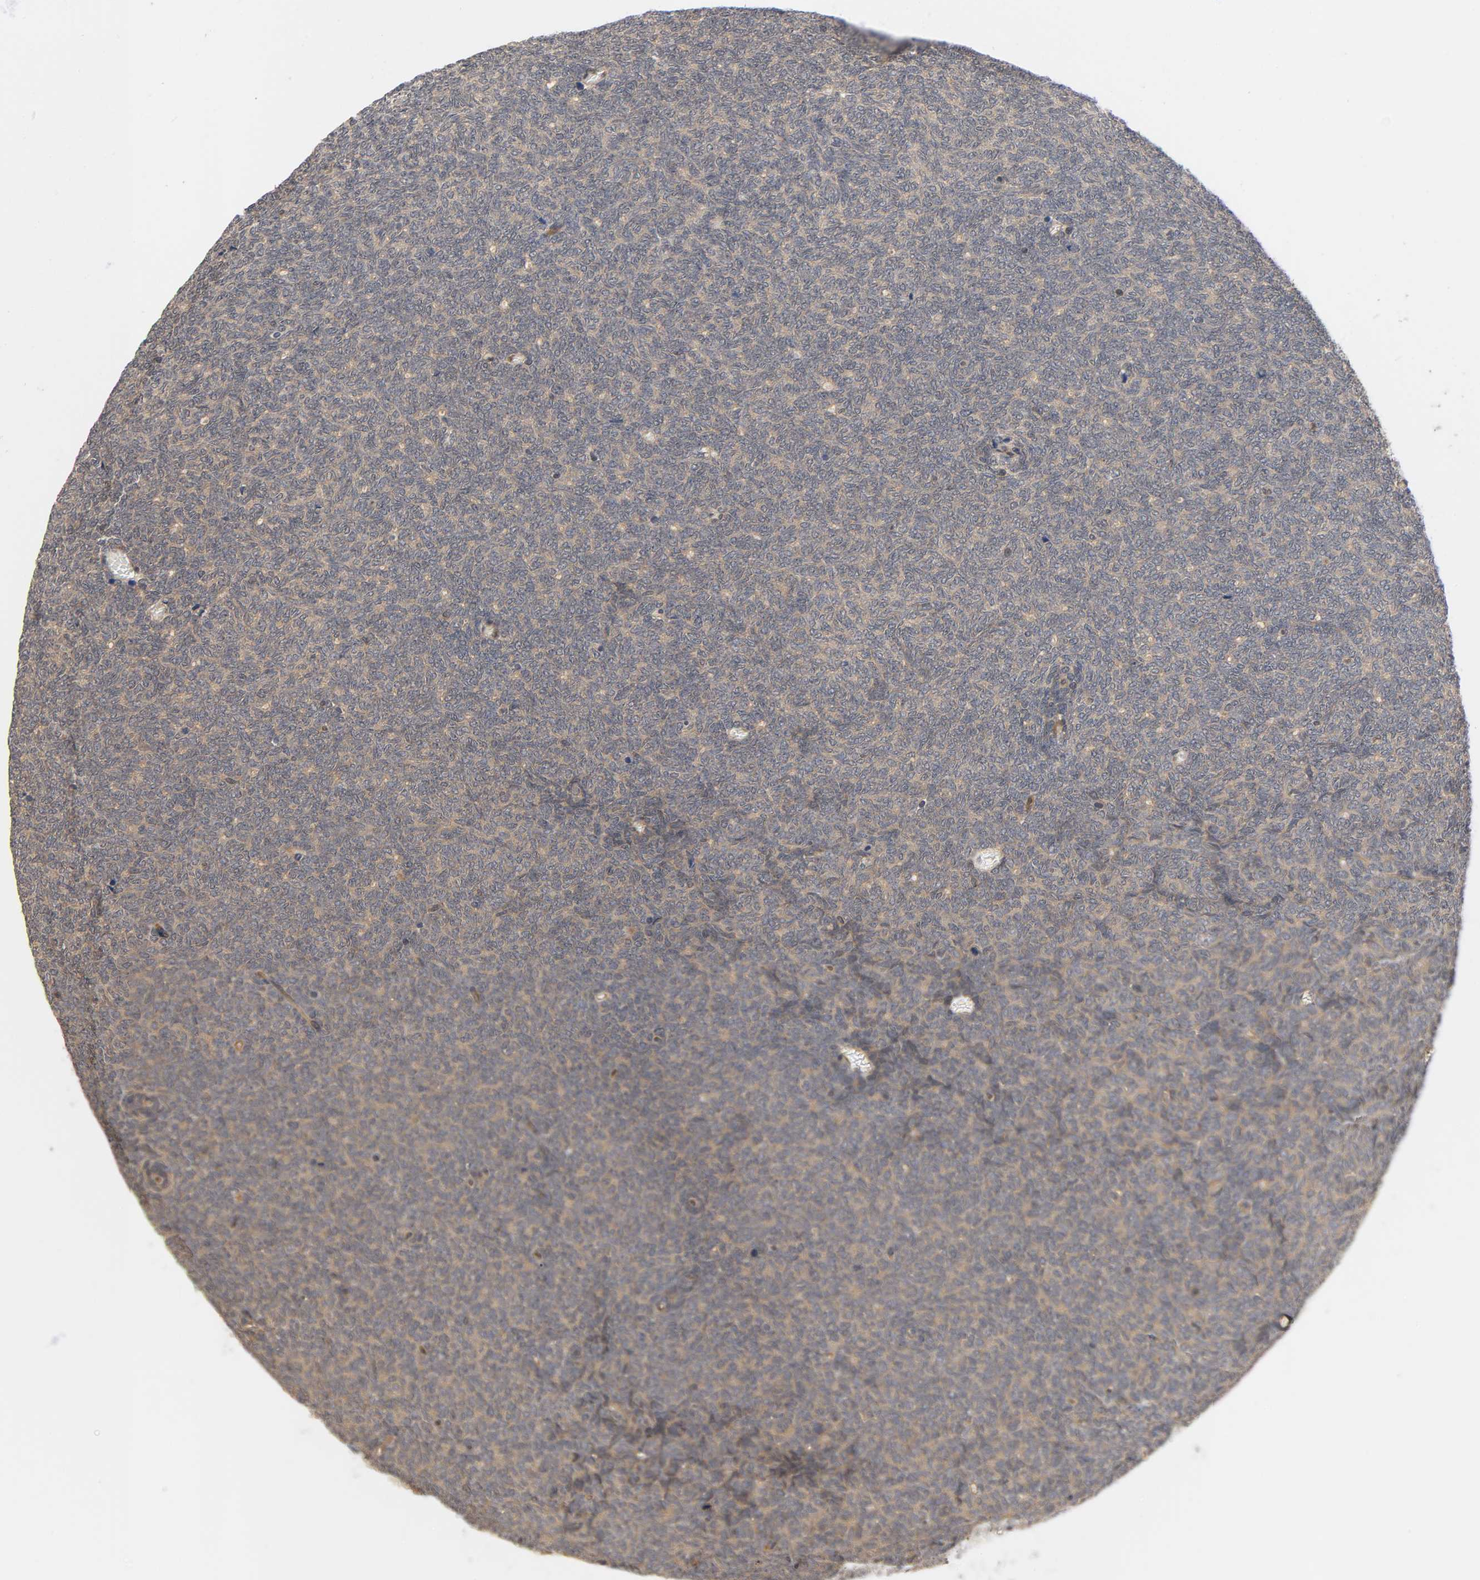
{"staining": {"intensity": "weak", "quantity": ">75%", "location": "cytoplasmic/membranous"}, "tissue": "renal cancer", "cell_type": "Tumor cells", "image_type": "cancer", "snomed": [{"axis": "morphology", "description": "Neoplasm, malignant, NOS"}, {"axis": "topography", "description": "Kidney"}], "caption": "Approximately >75% of tumor cells in human malignant neoplasm (renal) display weak cytoplasmic/membranous protein expression as visualized by brown immunohistochemical staining.", "gene": "PRKAB1", "patient": {"sex": "male", "age": 28}}